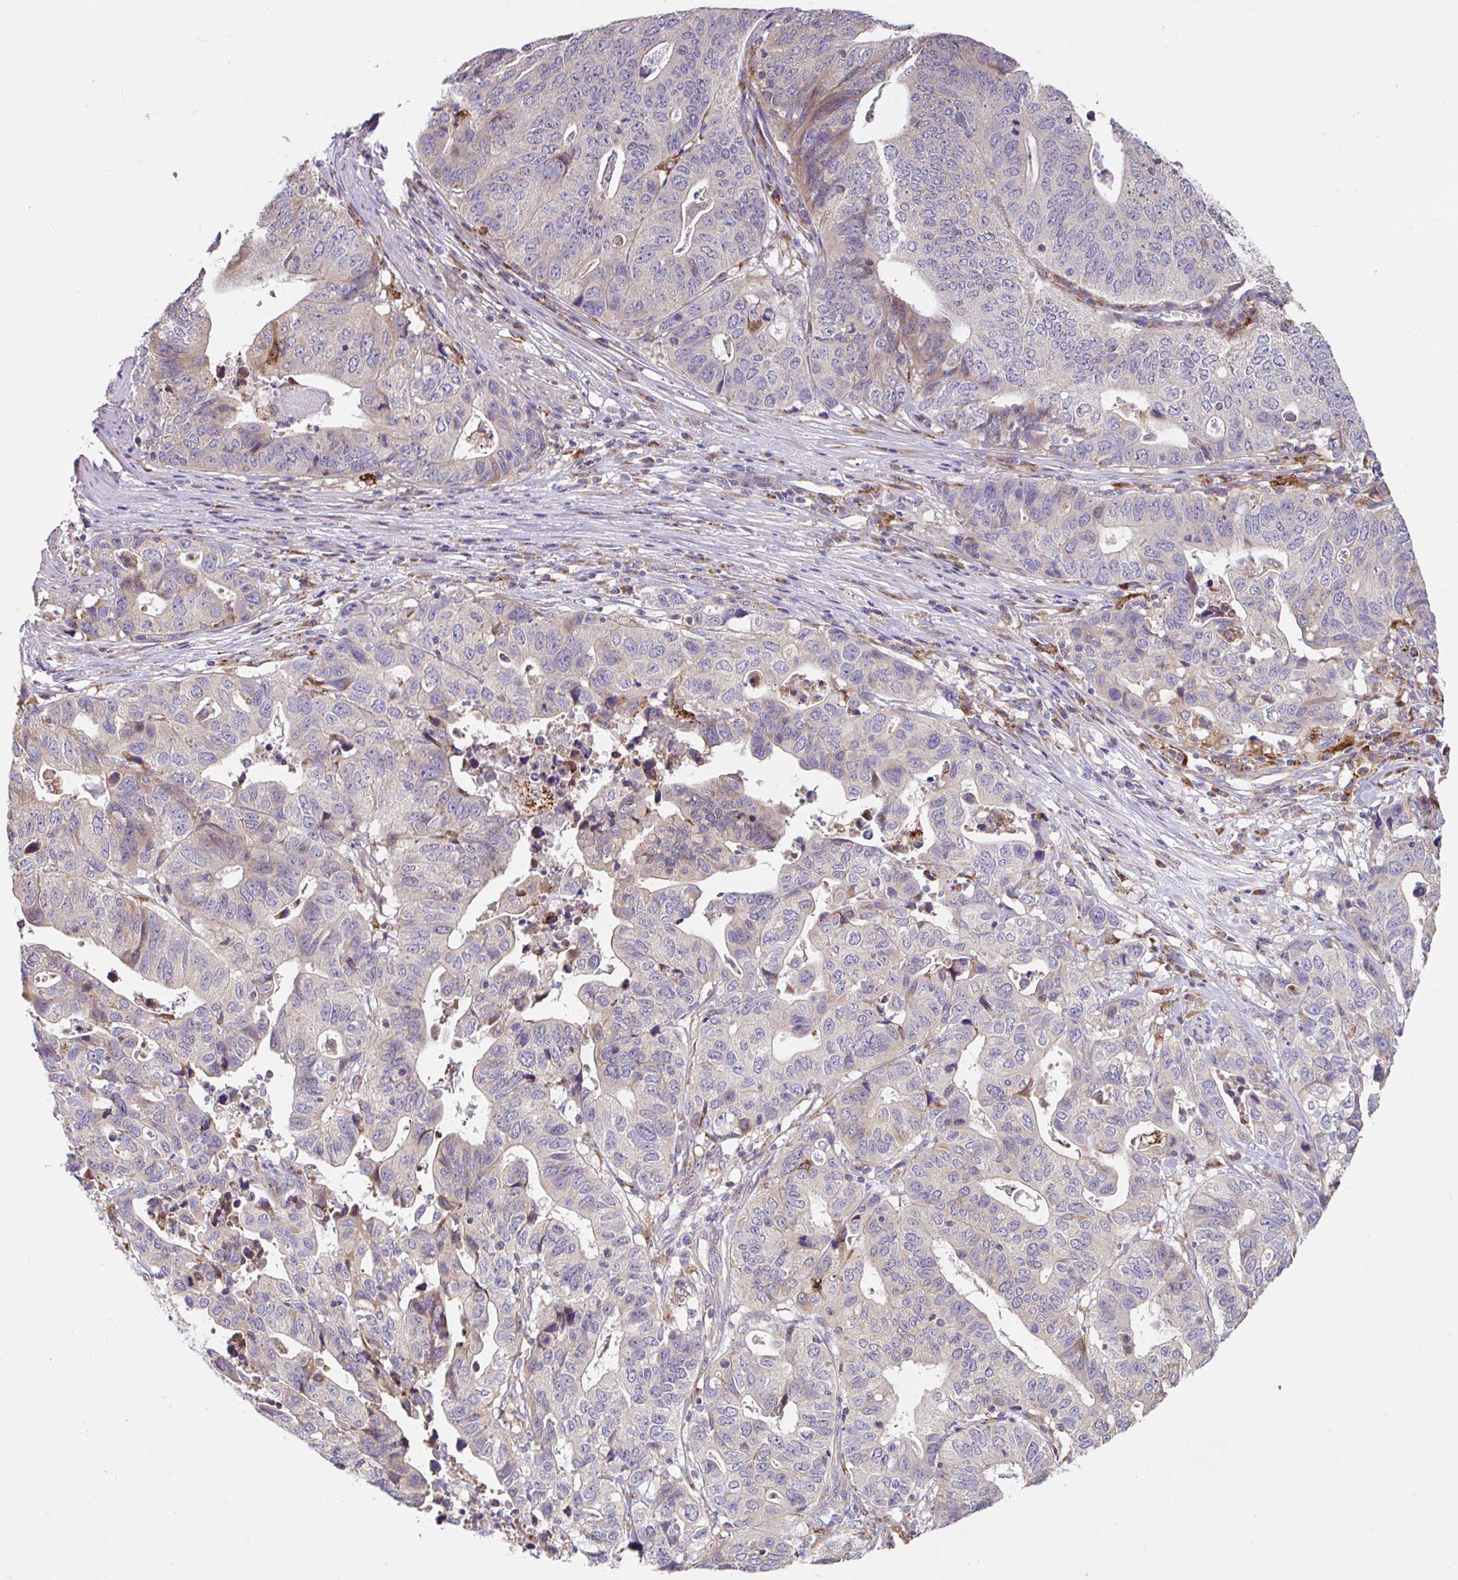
{"staining": {"intensity": "weak", "quantity": "<25%", "location": "cytoplasmic/membranous"}, "tissue": "stomach cancer", "cell_type": "Tumor cells", "image_type": "cancer", "snomed": [{"axis": "morphology", "description": "Adenocarcinoma, NOS"}, {"axis": "topography", "description": "Stomach, upper"}], "caption": "Tumor cells are negative for brown protein staining in stomach adenocarcinoma.", "gene": "RALBP1", "patient": {"sex": "female", "age": 67}}